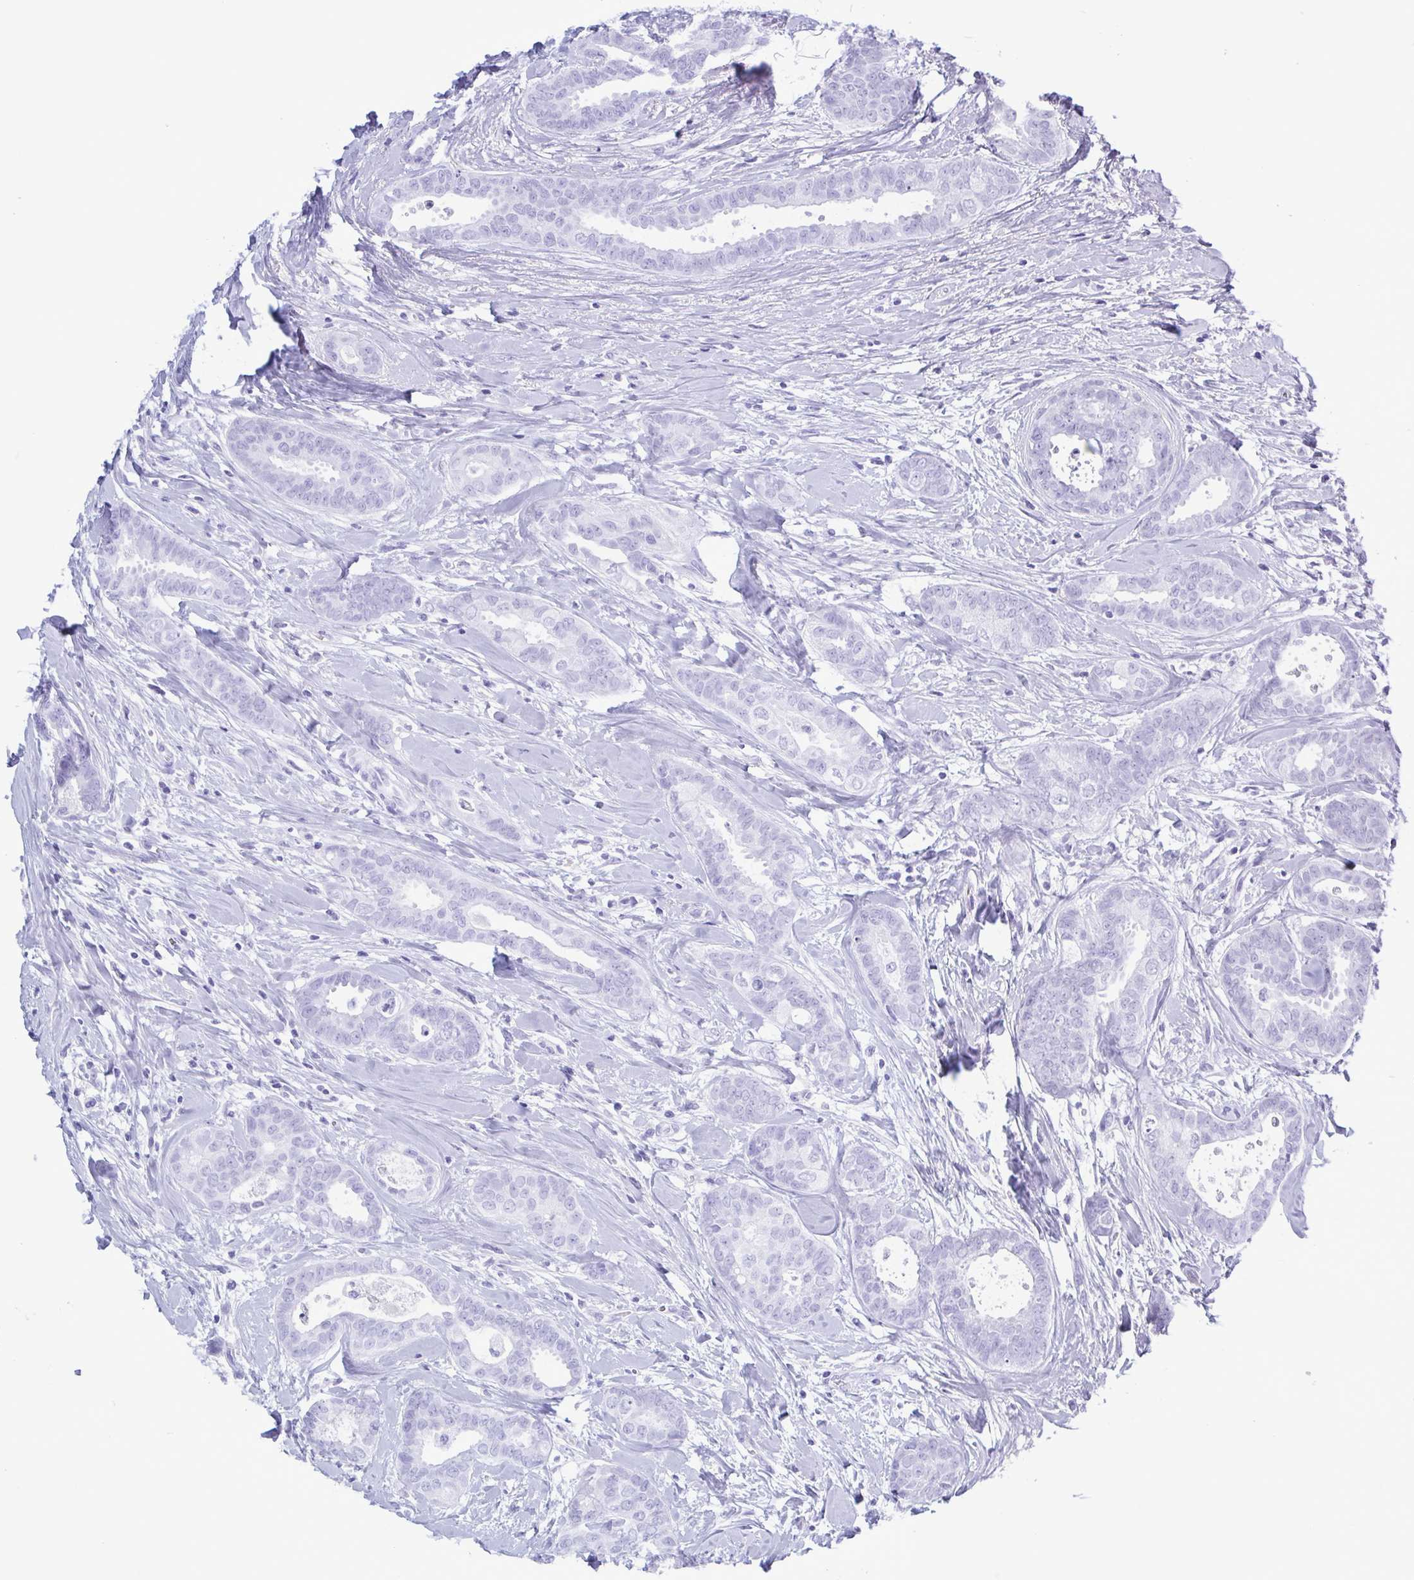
{"staining": {"intensity": "negative", "quantity": "none", "location": "none"}, "tissue": "breast cancer", "cell_type": "Tumor cells", "image_type": "cancer", "snomed": [{"axis": "morphology", "description": "Duct carcinoma"}, {"axis": "topography", "description": "Breast"}], "caption": "Breast cancer (infiltrating ductal carcinoma) was stained to show a protein in brown. There is no significant staining in tumor cells. Brightfield microscopy of immunohistochemistry stained with DAB (brown) and hematoxylin (blue), captured at high magnification.", "gene": "LTF", "patient": {"sex": "female", "age": 45}}